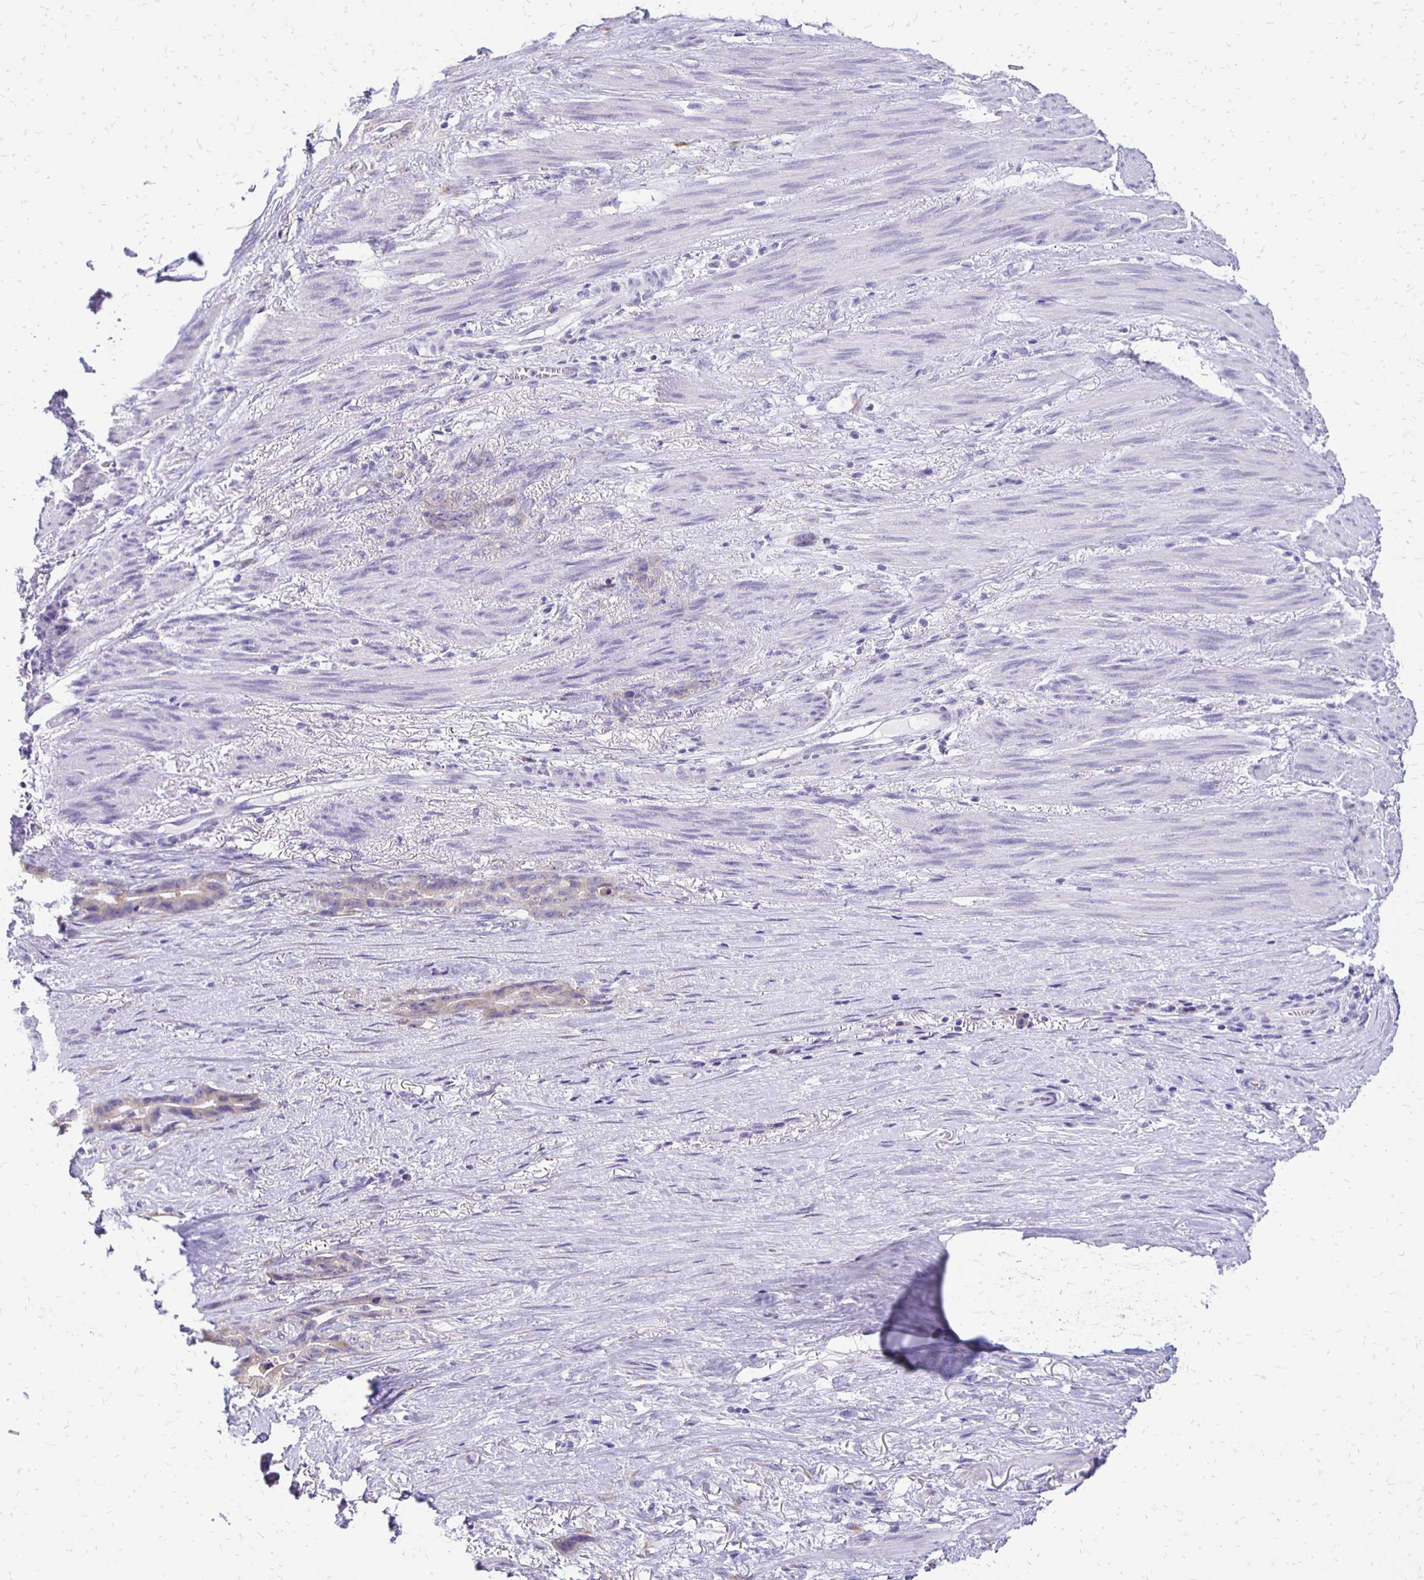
{"staining": {"intensity": "weak", "quantity": "25%-75%", "location": "cytoplasmic/membranous"}, "tissue": "stomach cancer", "cell_type": "Tumor cells", "image_type": "cancer", "snomed": [{"axis": "morphology", "description": "Normal tissue, NOS"}, {"axis": "morphology", "description": "Adenocarcinoma, NOS"}, {"axis": "topography", "description": "Esophagus"}, {"axis": "topography", "description": "Stomach, upper"}], "caption": "Approximately 25%-75% of tumor cells in stomach adenocarcinoma exhibit weak cytoplasmic/membranous protein staining as visualized by brown immunohistochemical staining.", "gene": "ANKRD45", "patient": {"sex": "male", "age": 62}}